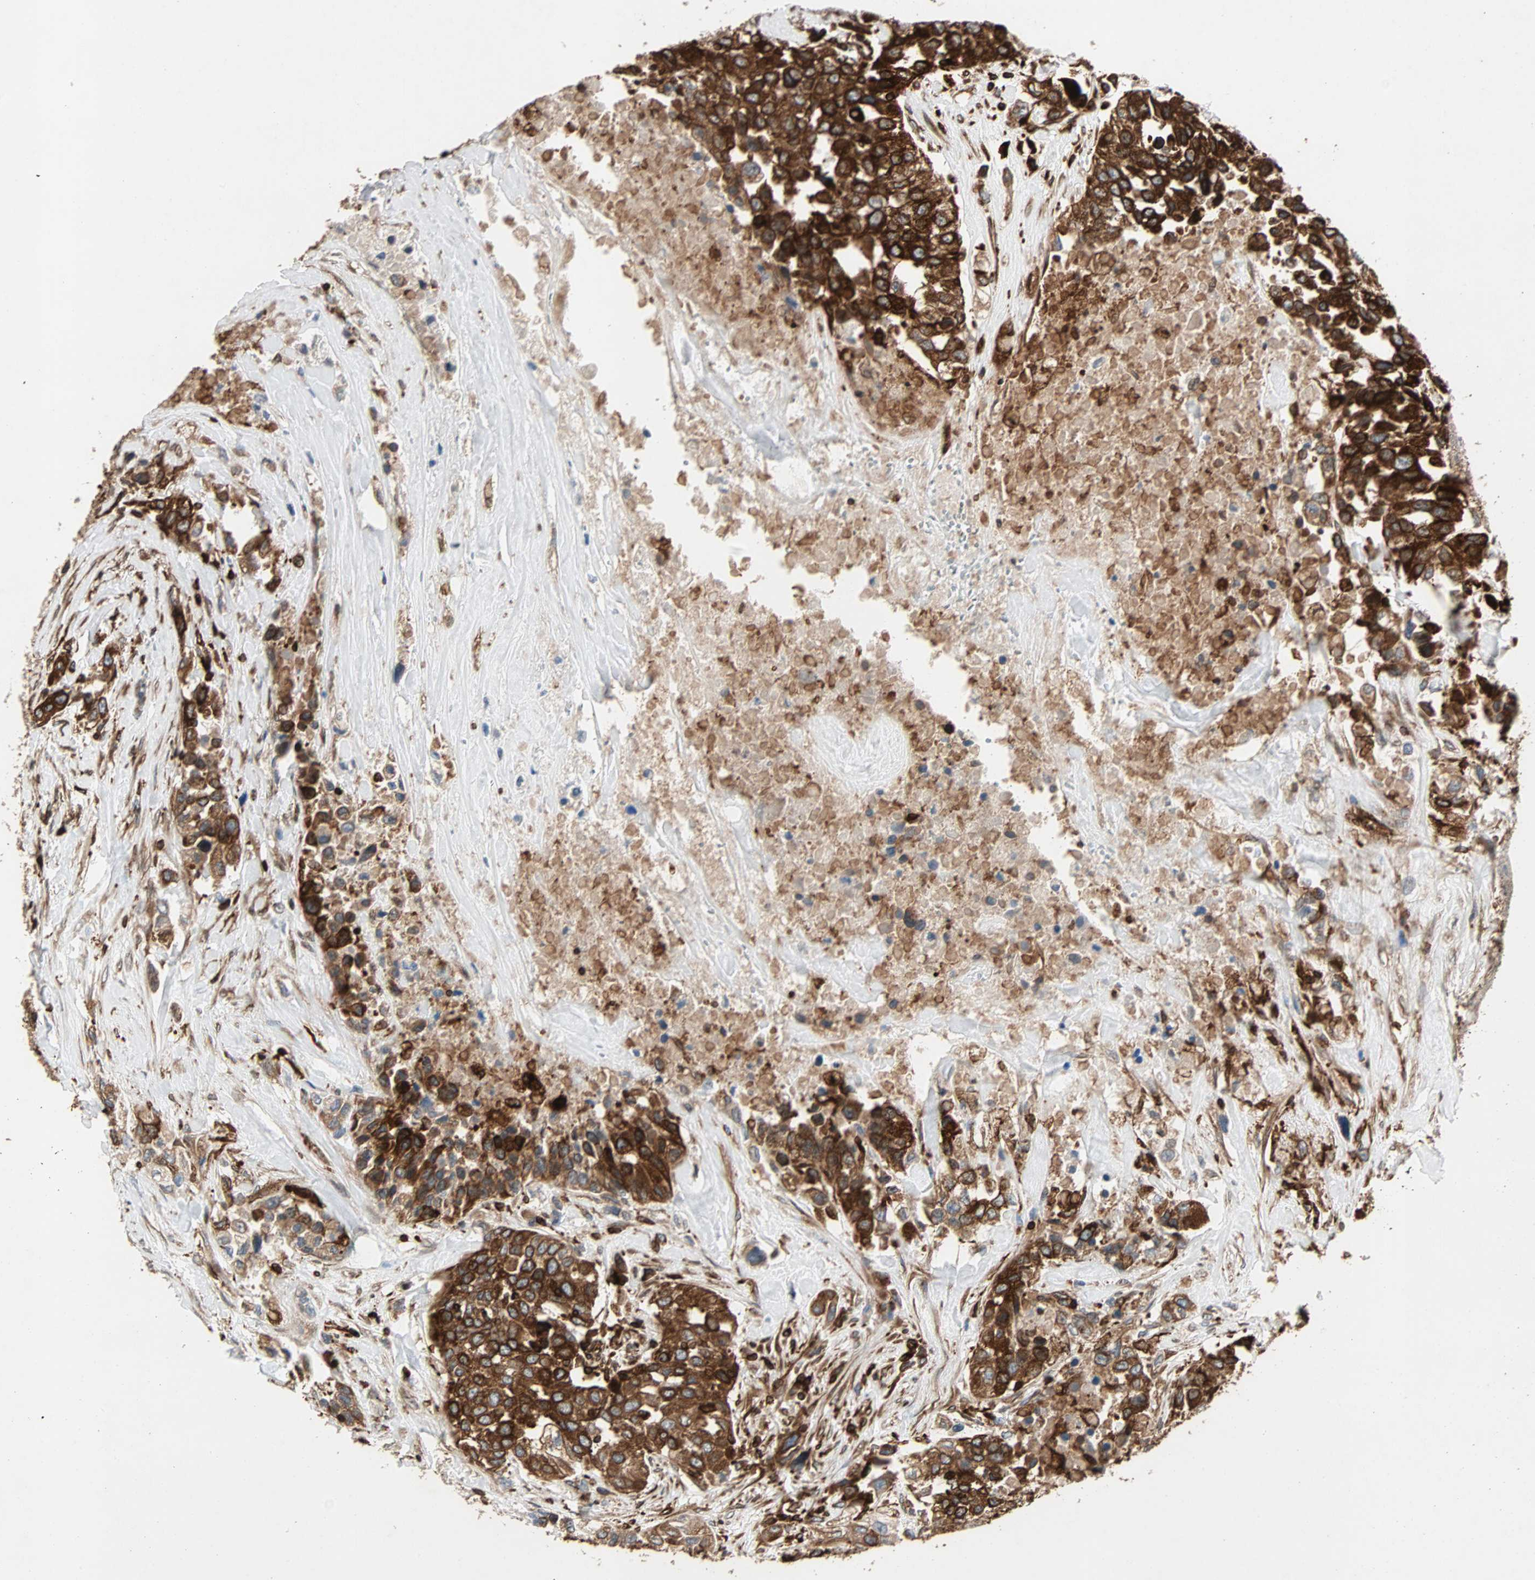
{"staining": {"intensity": "strong", "quantity": ">75%", "location": "cytoplasmic/membranous"}, "tissue": "urothelial cancer", "cell_type": "Tumor cells", "image_type": "cancer", "snomed": [{"axis": "morphology", "description": "Urothelial carcinoma, High grade"}, {"axis": "topography", "description": "Urinary bladder"}], "caption": "Human urothelial cancer stained with a brown dye demonstrates strong cytoplasmic/membranous positive expression in approximately >75% of tumor cells.", "gene": "TAPBP", "patient": {"sex": "female", "age": 80}}